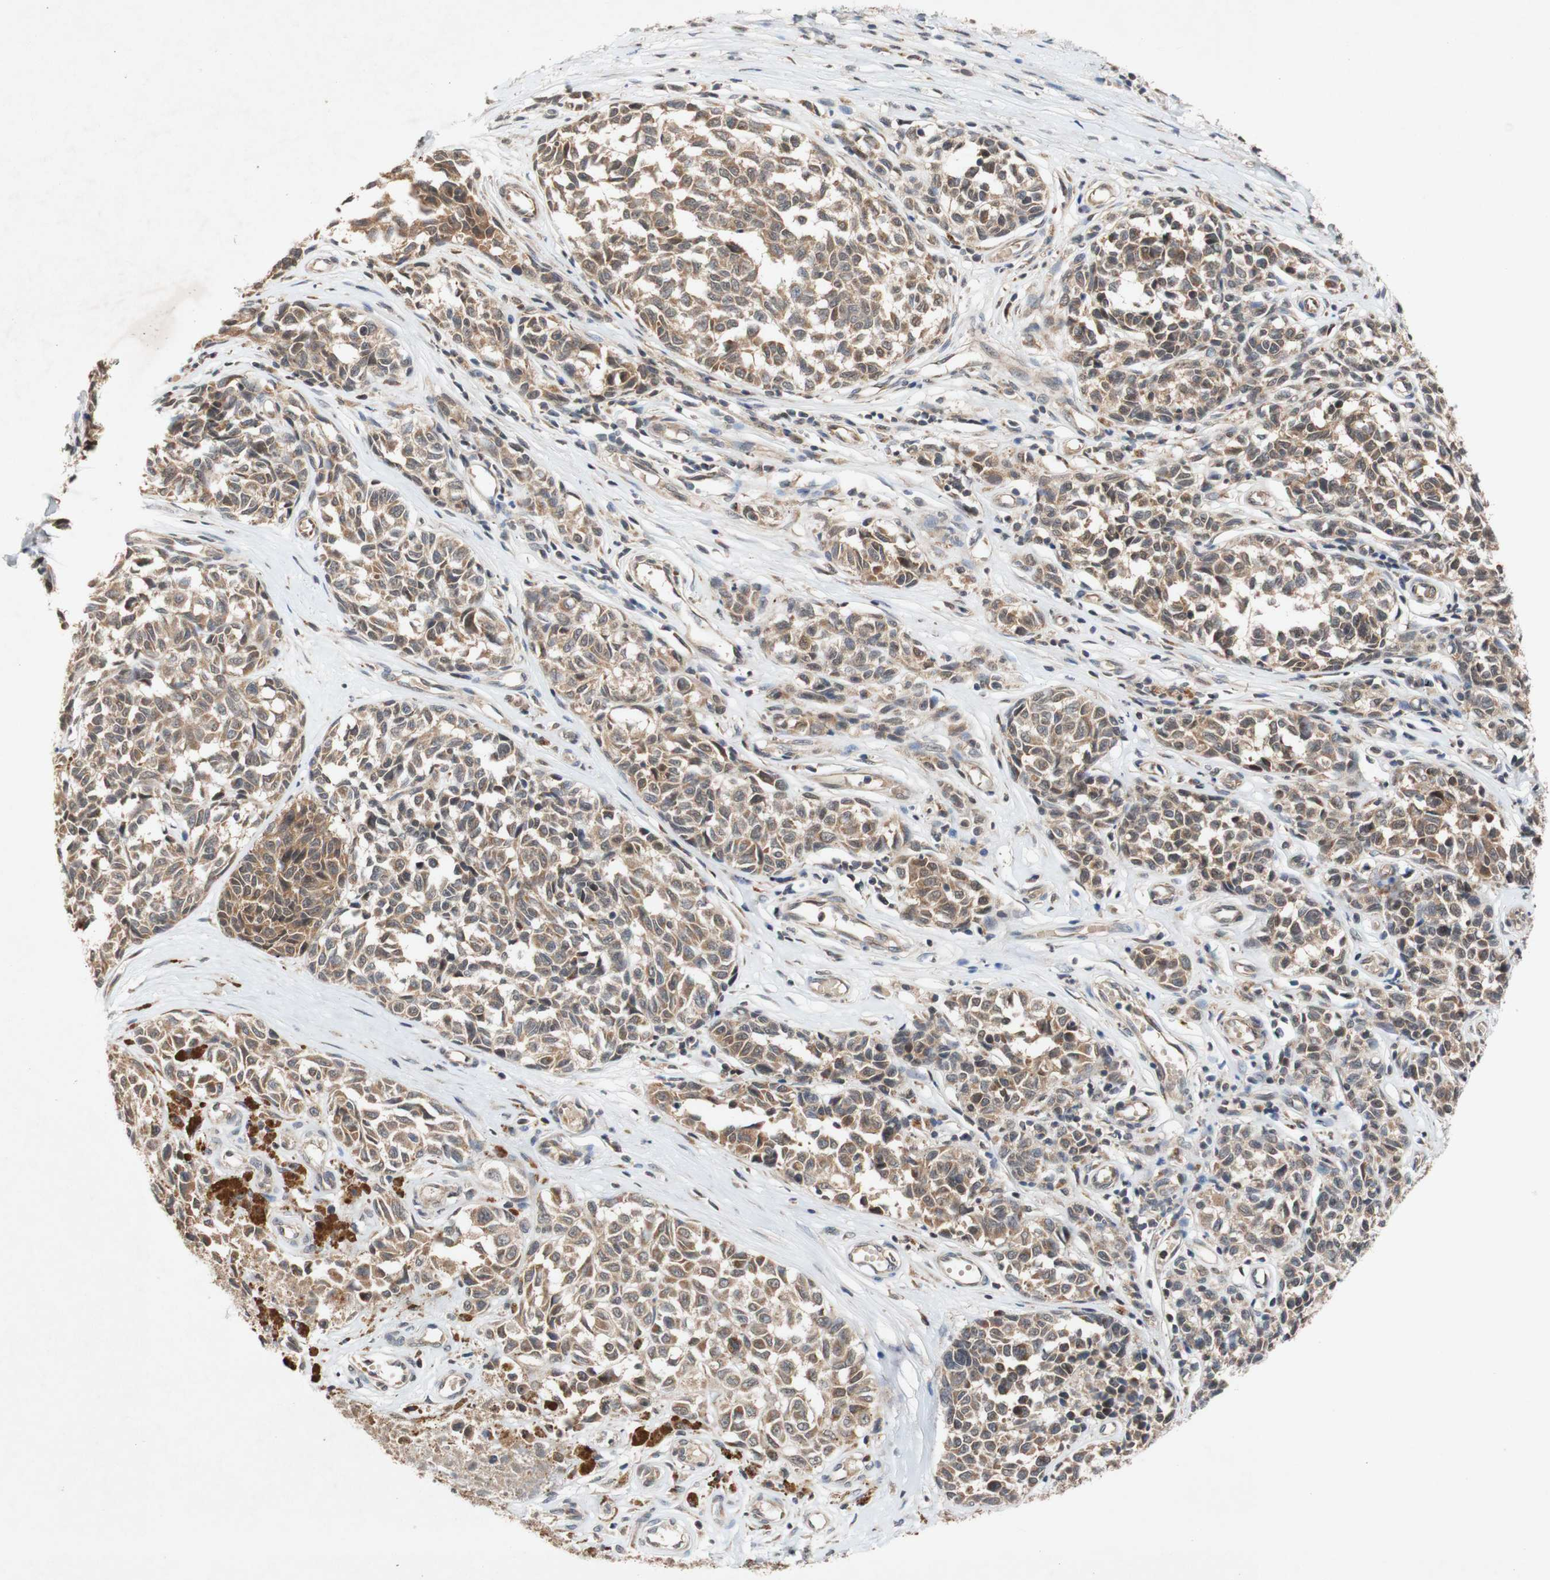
{"staining": {"intensity": "moderate", "quantity": ">75%", "location": "cytoplasmic/membranous"}, "tissue": "melanoma", "cell_type": "Tumor cells", "image_type": "cancer", "snomed": [{"axis": "morphology", "description": "Malignant melanoma, NOS"}, {"axis": "topography", "description": "Skin"}], "caption": "Protein expression analysis of malignant melanoma shows moderate cytoplasmic/membranous staining in approximately >75% of tumor cells. (DAB (3,3'-diaminobenzidine) IHC with brightfield microscopy, high magnification).", "gene": "PIN1", "patient": {"sex": "female", "age": 64}}